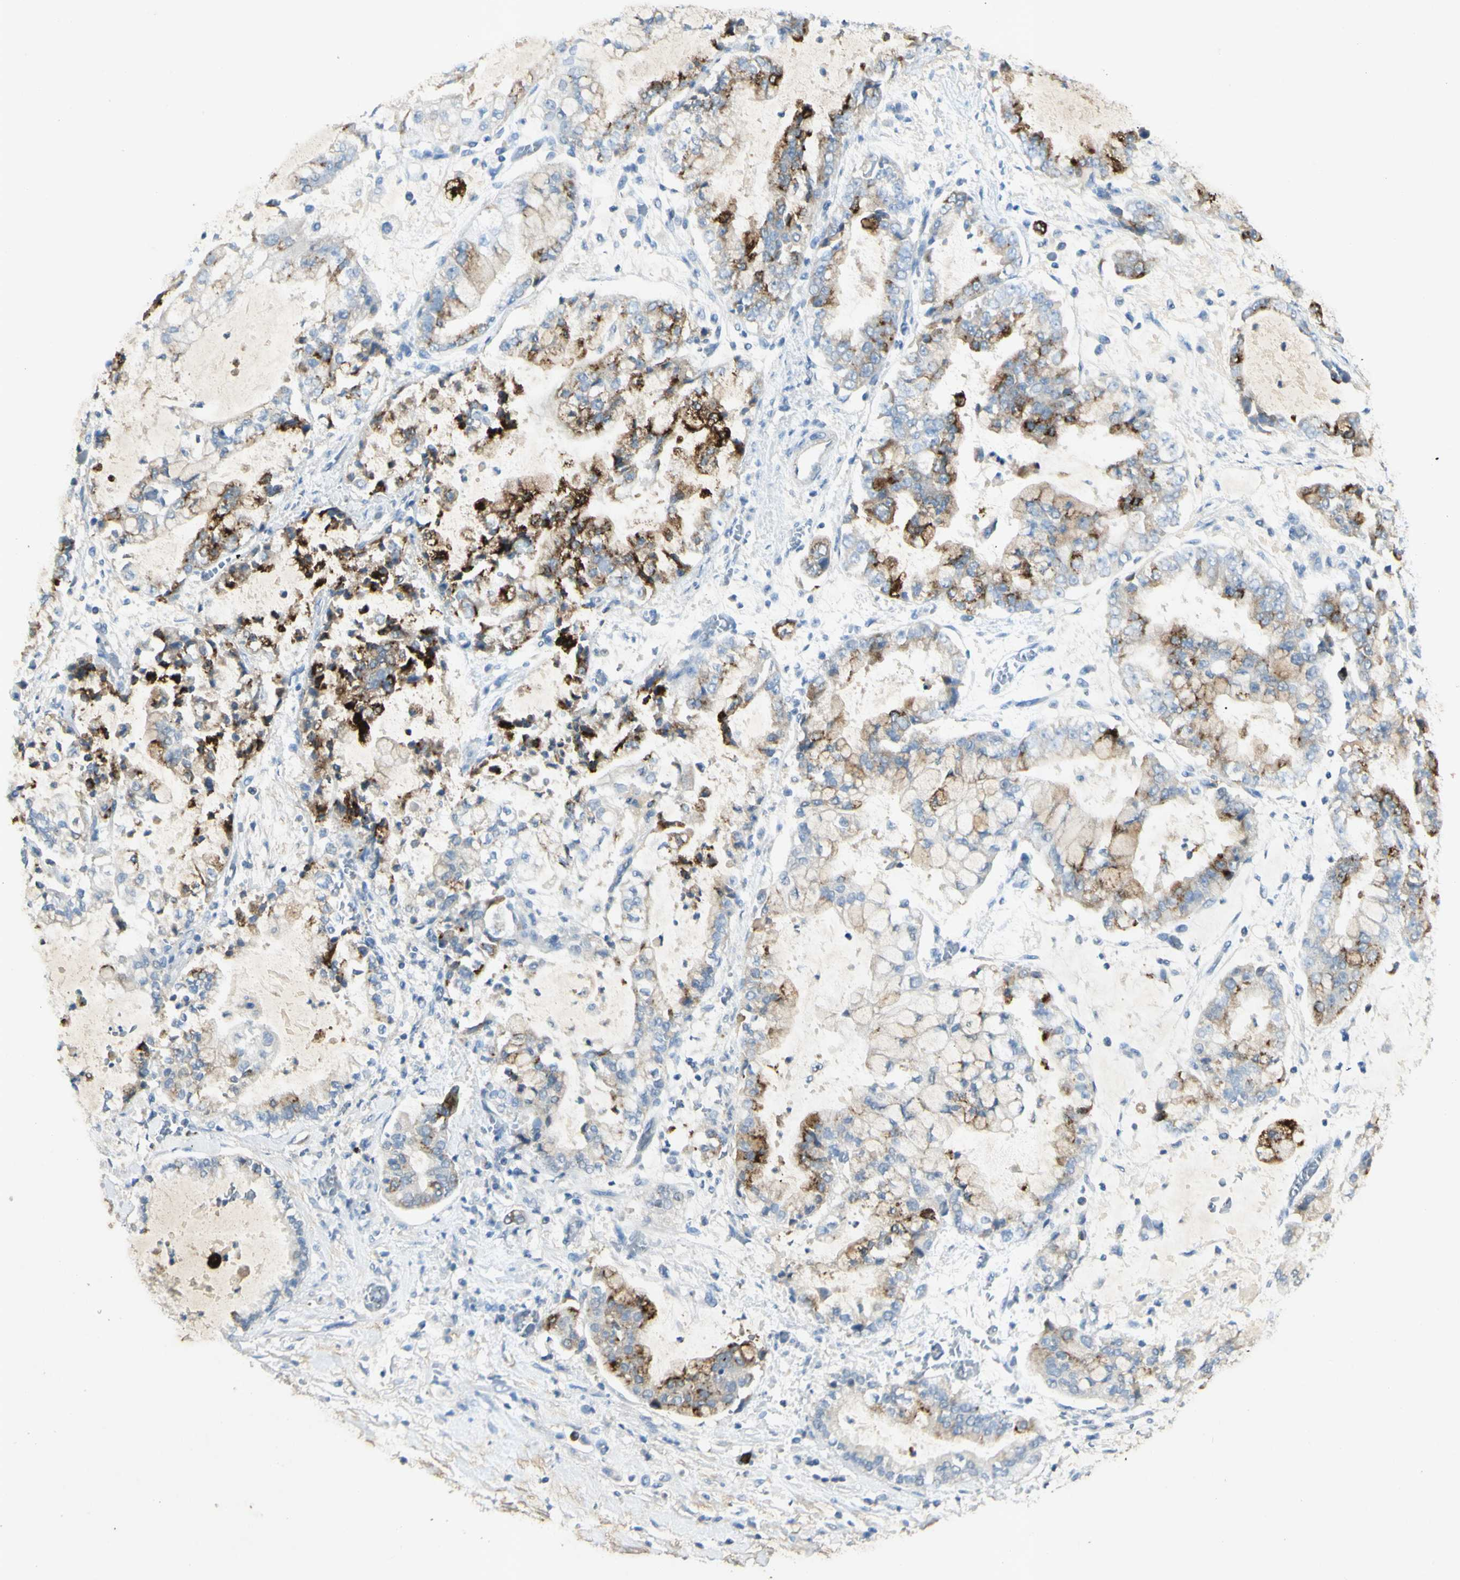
{"staining": {"intensity": "strong", "quantity": "<25%", "location": "cytoplasmic/membranous"}, "tissue": "stomach cancer", "cell_type": "Tumor cells", "image_type": "cancer", "snomed": [{"axis": "morphology", "description": "Adenocarcinoma, NOS"}, {"axis": "topography", "description": "Stomach"}], "caption": "Protein staining demonstrates strong cytoplasmic/membranous expression in approximately <25% of tumor cells in stomach cancer (adenocarcinoma). (Brightfield microscopy of DAB IHC at high magnification).", "gene": "GDF15", "patient": {"sex": "male", "age": 76}}